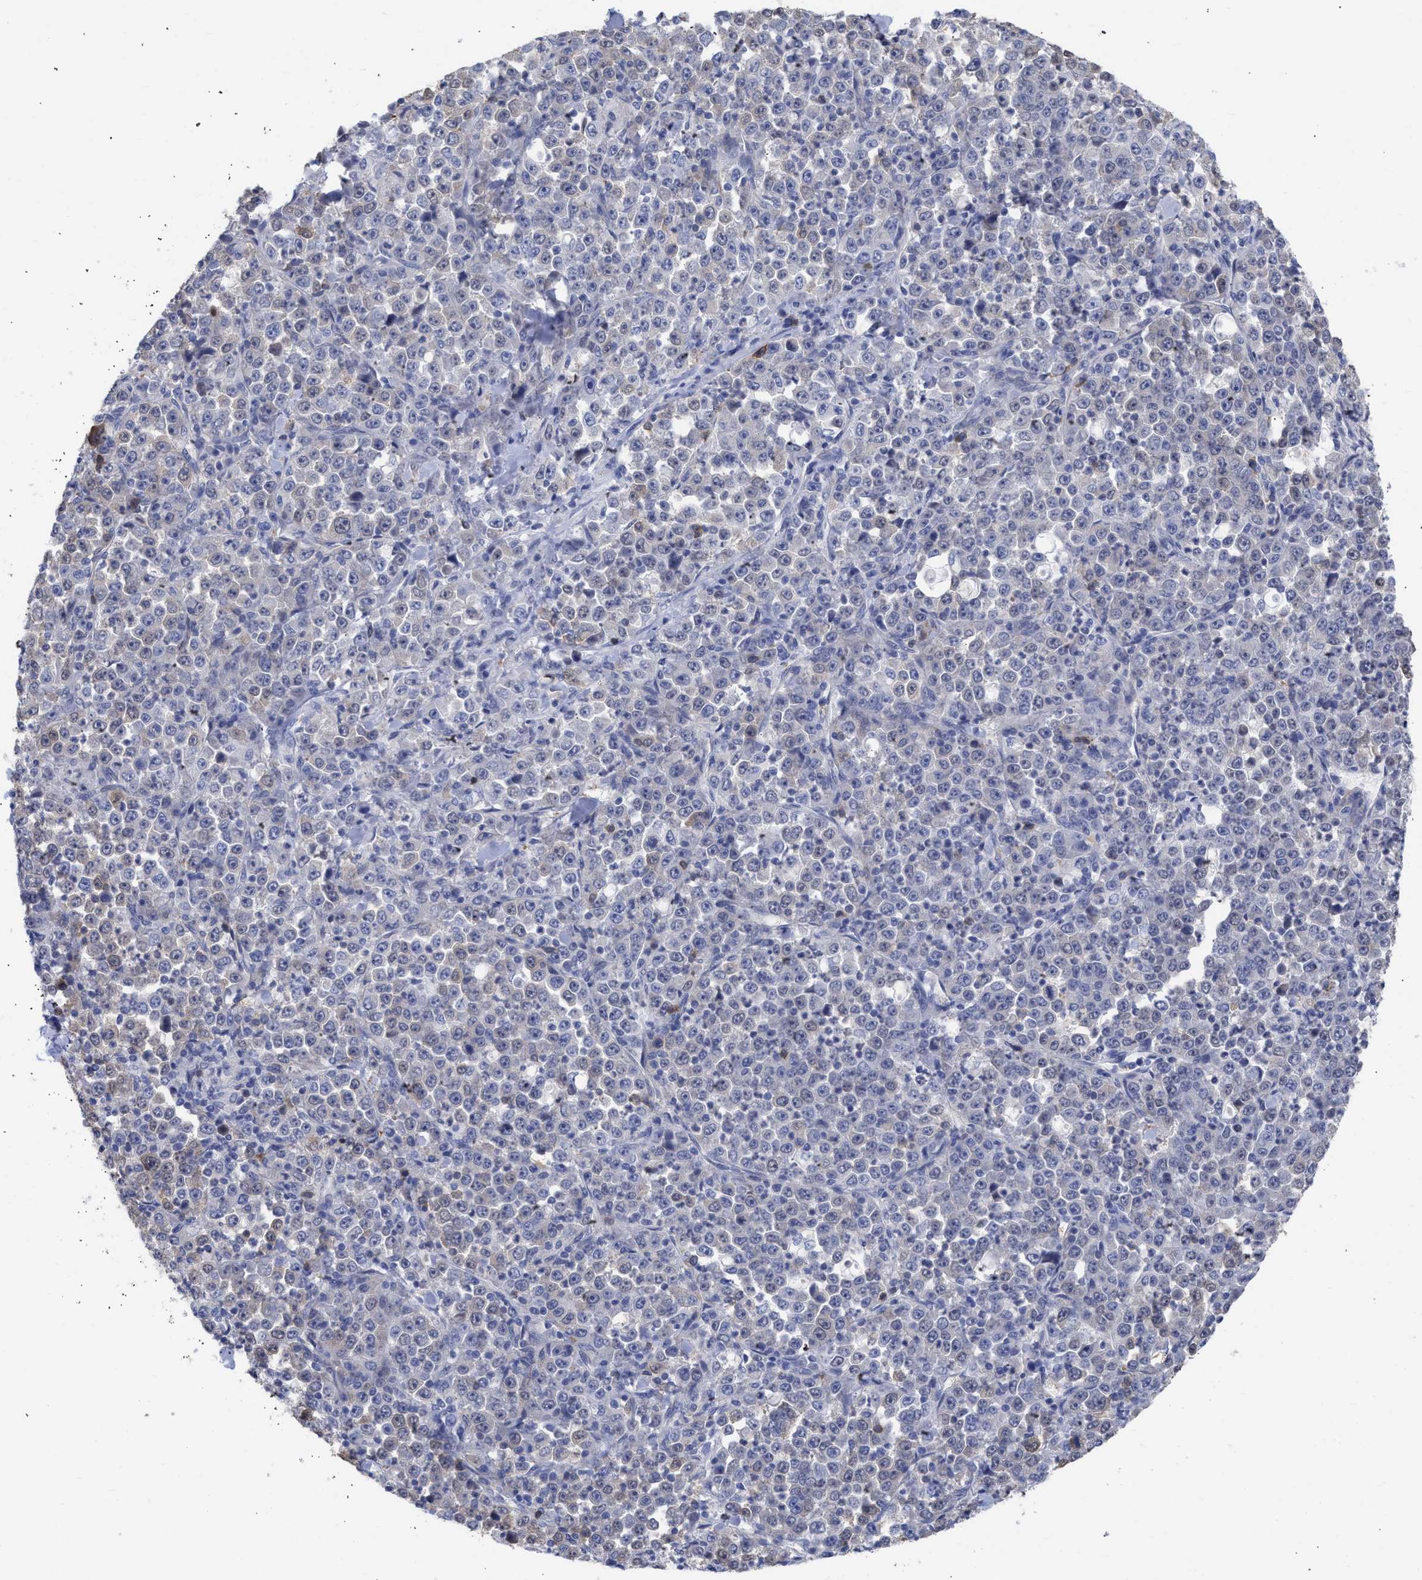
{"staining": {"intensity": "negative", "quantity": "none", "location": "none"}, "tissue": "stomach cancer", "cell_type": "Tumor cells", "image_type": "cancer", "snomed": [{"axis": "morphology", "description": "Normal tissue, NOS"}, {"axis": "morphology", "description": "Adenocarcinoma, NOS"}, {"axis": "topography", "description": "Stomach, upper"}, {"axis": "topography", "description": "Stomach"}], "caption": "Stomach adenocarcinoma stained for a protein using IHC demonstrates no staining tumor cells.", "gene": "THRA", "patient": {"sex": "male", "age": 59}}